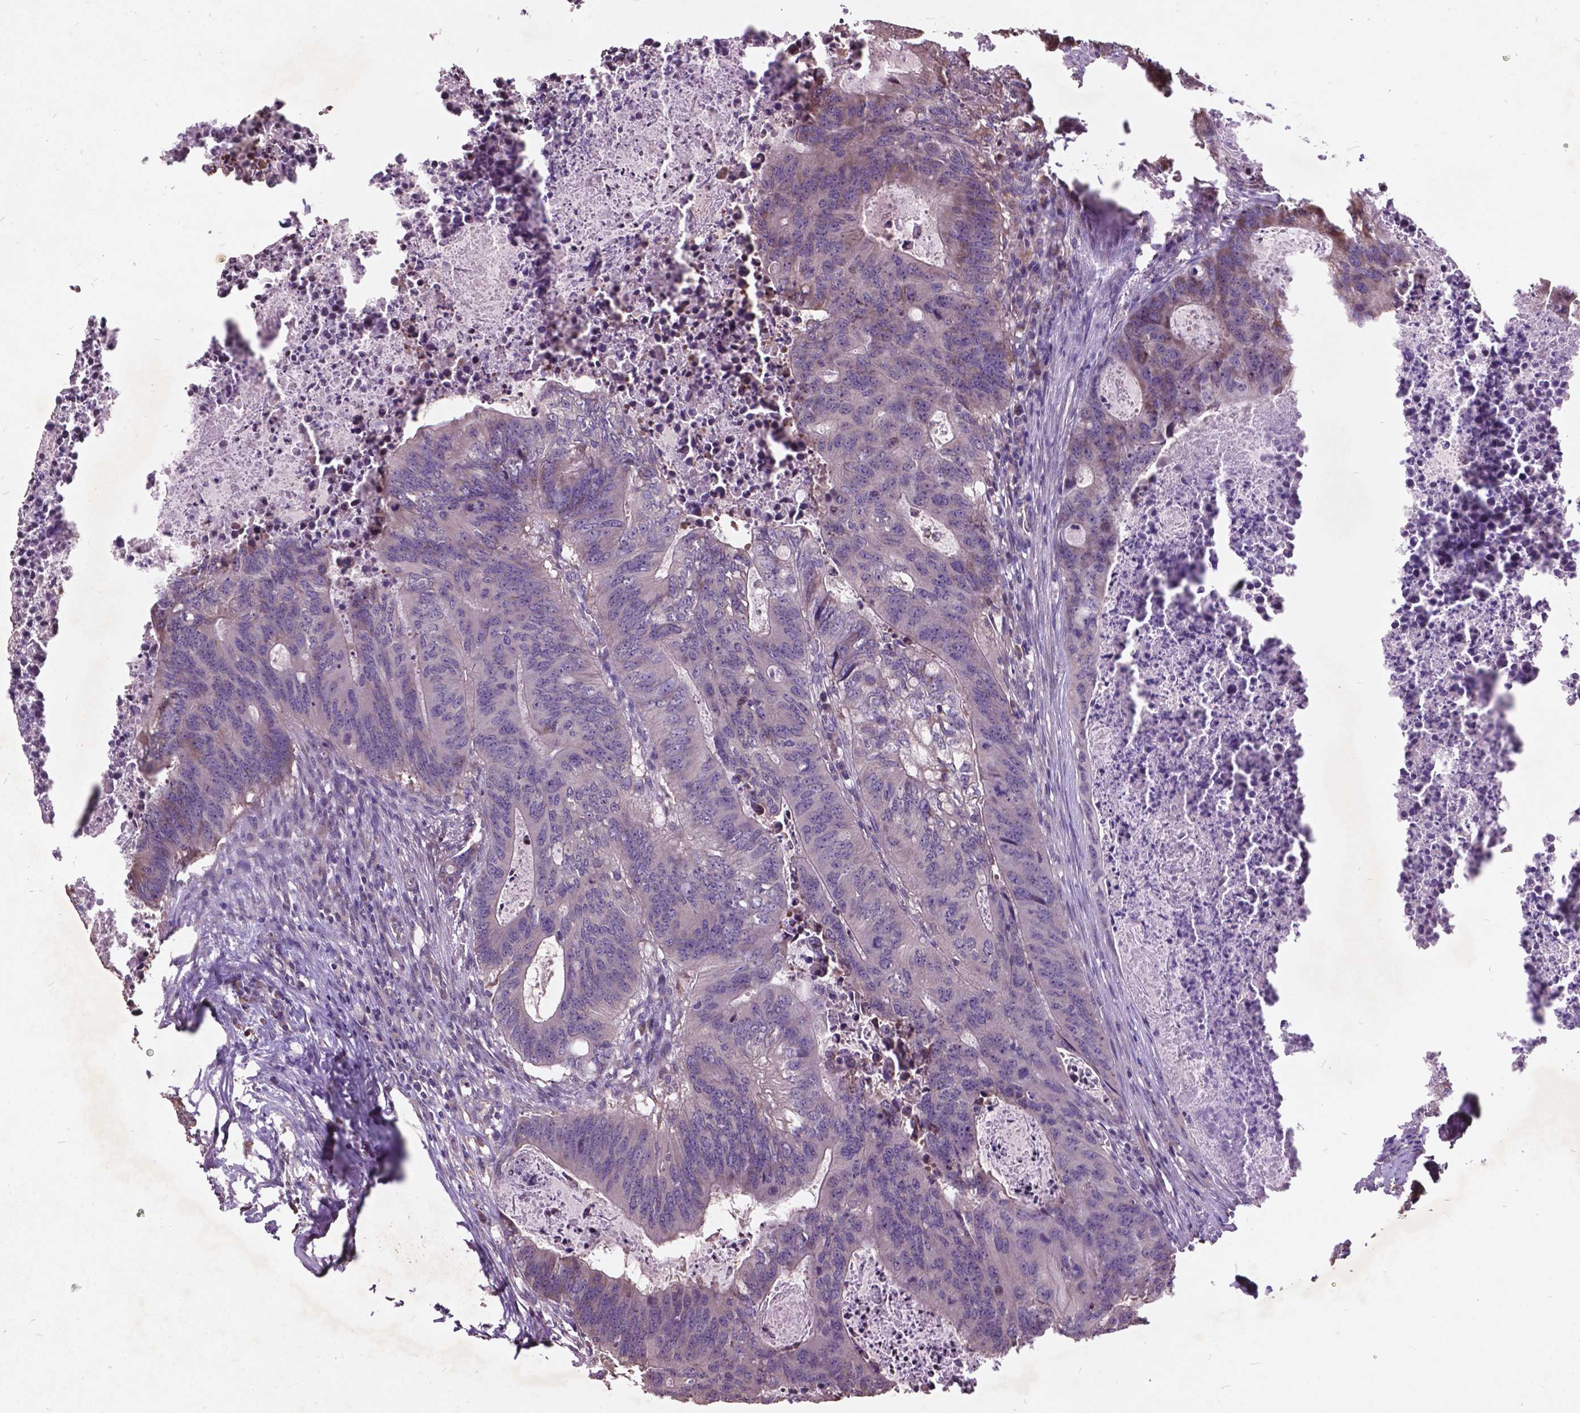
{"staining": {"intensity": "negative", "quantity": "none", "location": "none"}, "tissue": "colorectal cancer", "cell_type": "Tumor cells", "image_type": "cancer", "snomed": [{"axis": "morphology", "description": "Adenocarcinoma, NOS"}, {"axis": "topography", "description": "Colon"}], "caption": "IHC micrograph of colorectal cancer (adenocarcinoma) stained for a protein (brown), which reveals no staining in tumor cells.", "gene": "AP1S3", "patient": {"sex": "male", "age": 67}}